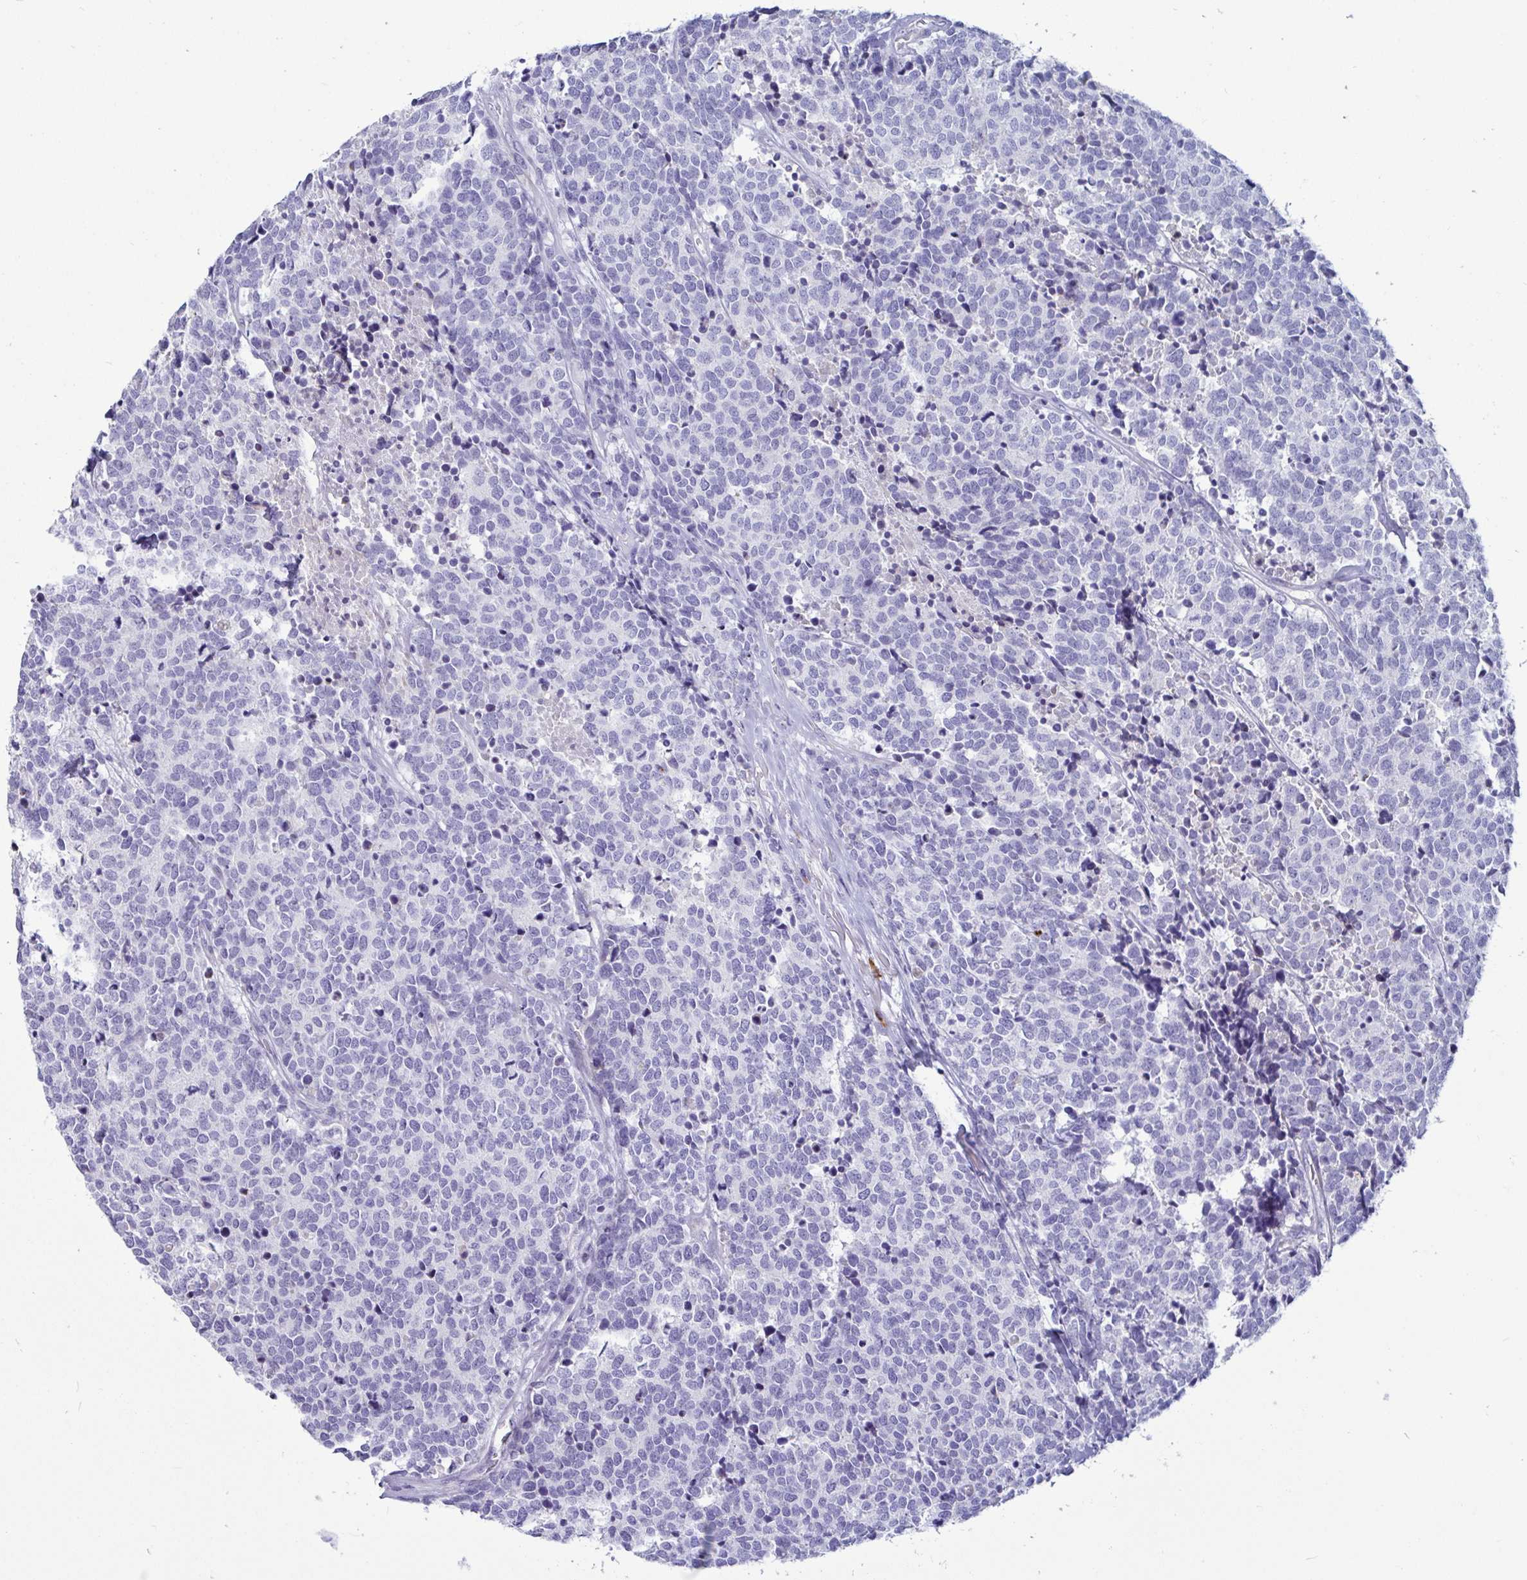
{"staining": {"intensity": "negative", "quantity": "none", "location": "none"}, "tissue": "carcinoid", "cell_type": "Tumor cells", "image_type": "cancer", "snomed": [{"axis": "morphology", "description": "Carcinoid, malignant, NOS"}, {"axis": "topography", "description": "Skin"}], "caption": "There is no significant expression in tumor cells of carcinoid (malignant).", "gene": "TFPI2", "patient": {"sex": "female", "age": 79}}